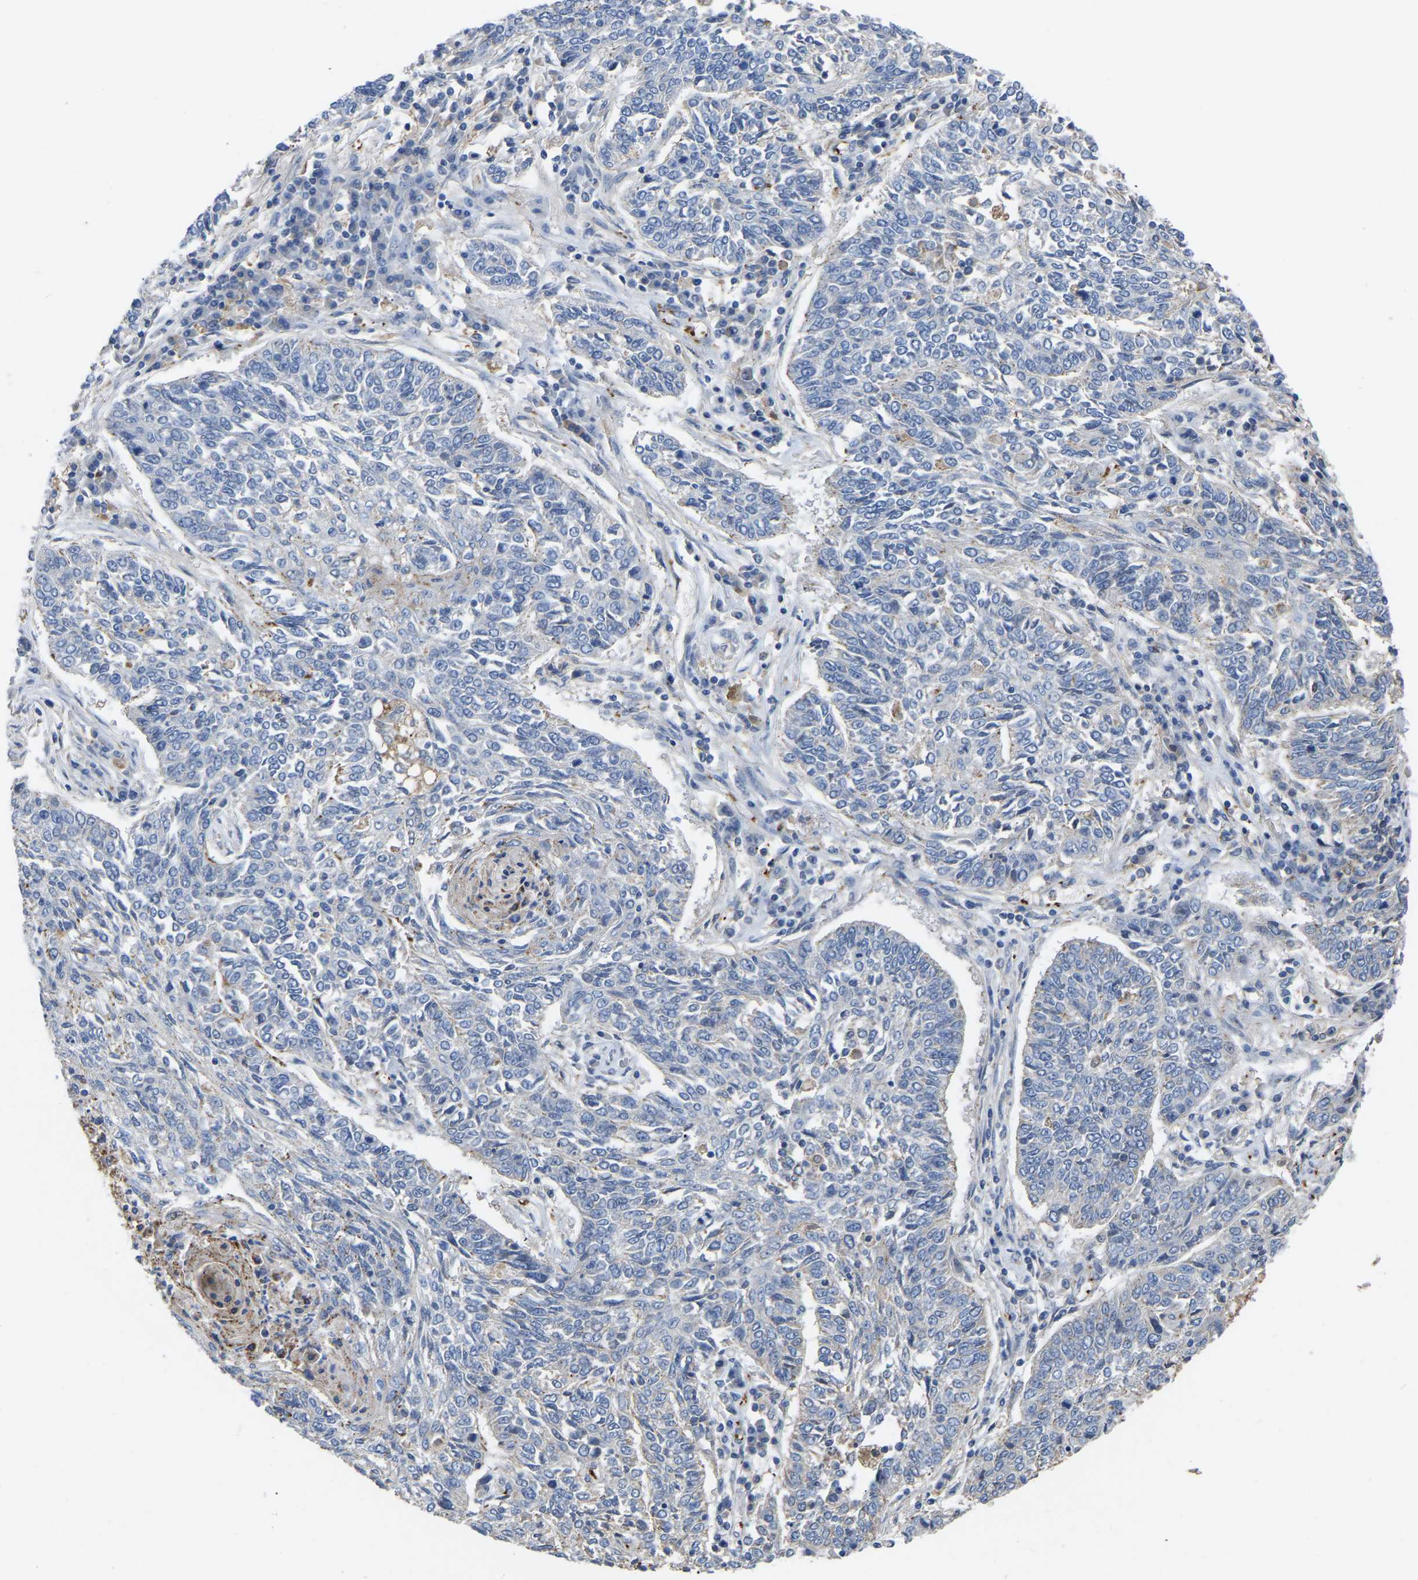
{"staining": {"intensity": "negative", "quantity": "none", "location": "none"}, "tissue": "lung cancer", "cell_type": "Tumor cells", "image_type": "cancer", "snomed": [{"axis": "morphology", "description": "Normal tissue, NOS"}, {"axis": "morphology", "description": "Squamous cell carcinoma, NOS"}, {"axis": "topography", "description": "Cartilage tissue"}, {"axis": "topography", "description": "Bronchus"}, {"axis": "topography", "description": "Lung"}], "caption": "DAB (3,3'-diaminobenzidine) immunohistochemical staining of lung squamous cell carcinoma demonstrates no significant expression in tumor cells.", "gene": "ZNF449", "patient": {"sex": "female", "age": 49}}